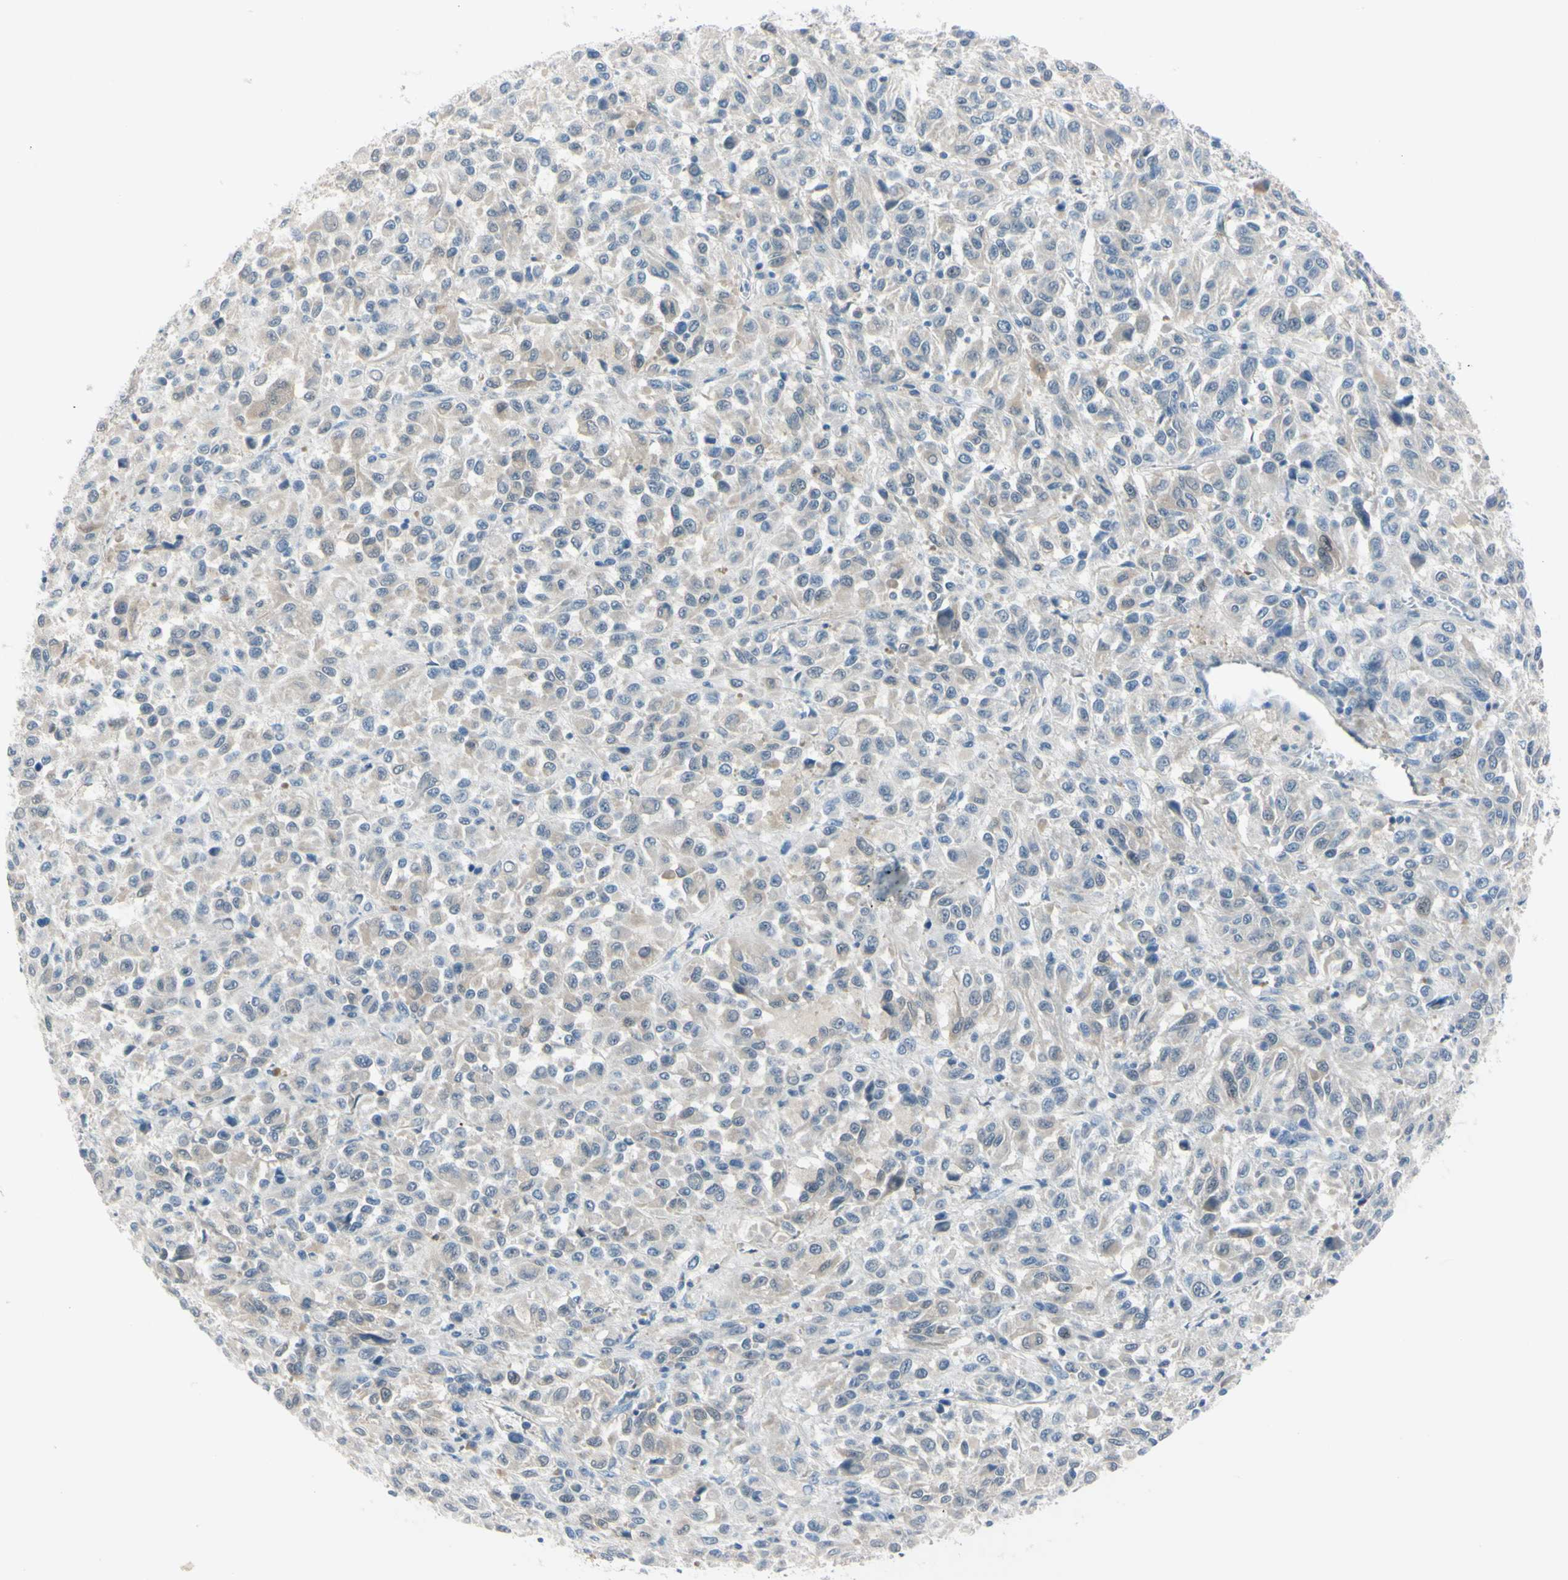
{"staining": {"intensity": "weak", "quantity": "25%-75%", "location": "cytoplasmic/membranous"}, "tissue": "melanoma", "cell_type": "Tumor cells", "image_type": "cancer", "snomed": [{"axis": "morphology", "description": "Malignant melanoma, Metastatic site"}, {"axis": "topography", "description": "Lung"}], "caption": "Immunohistochemistry (IHC) image of human malignant melanoma (metastatic site) stained for a protein (brown), which exhibits low levels of weak cytoplasmic/membranous expression in about 25%-75% of tumor cells.", "gene": "ASB9", "patient": {"sex": "male", "age": 64}}